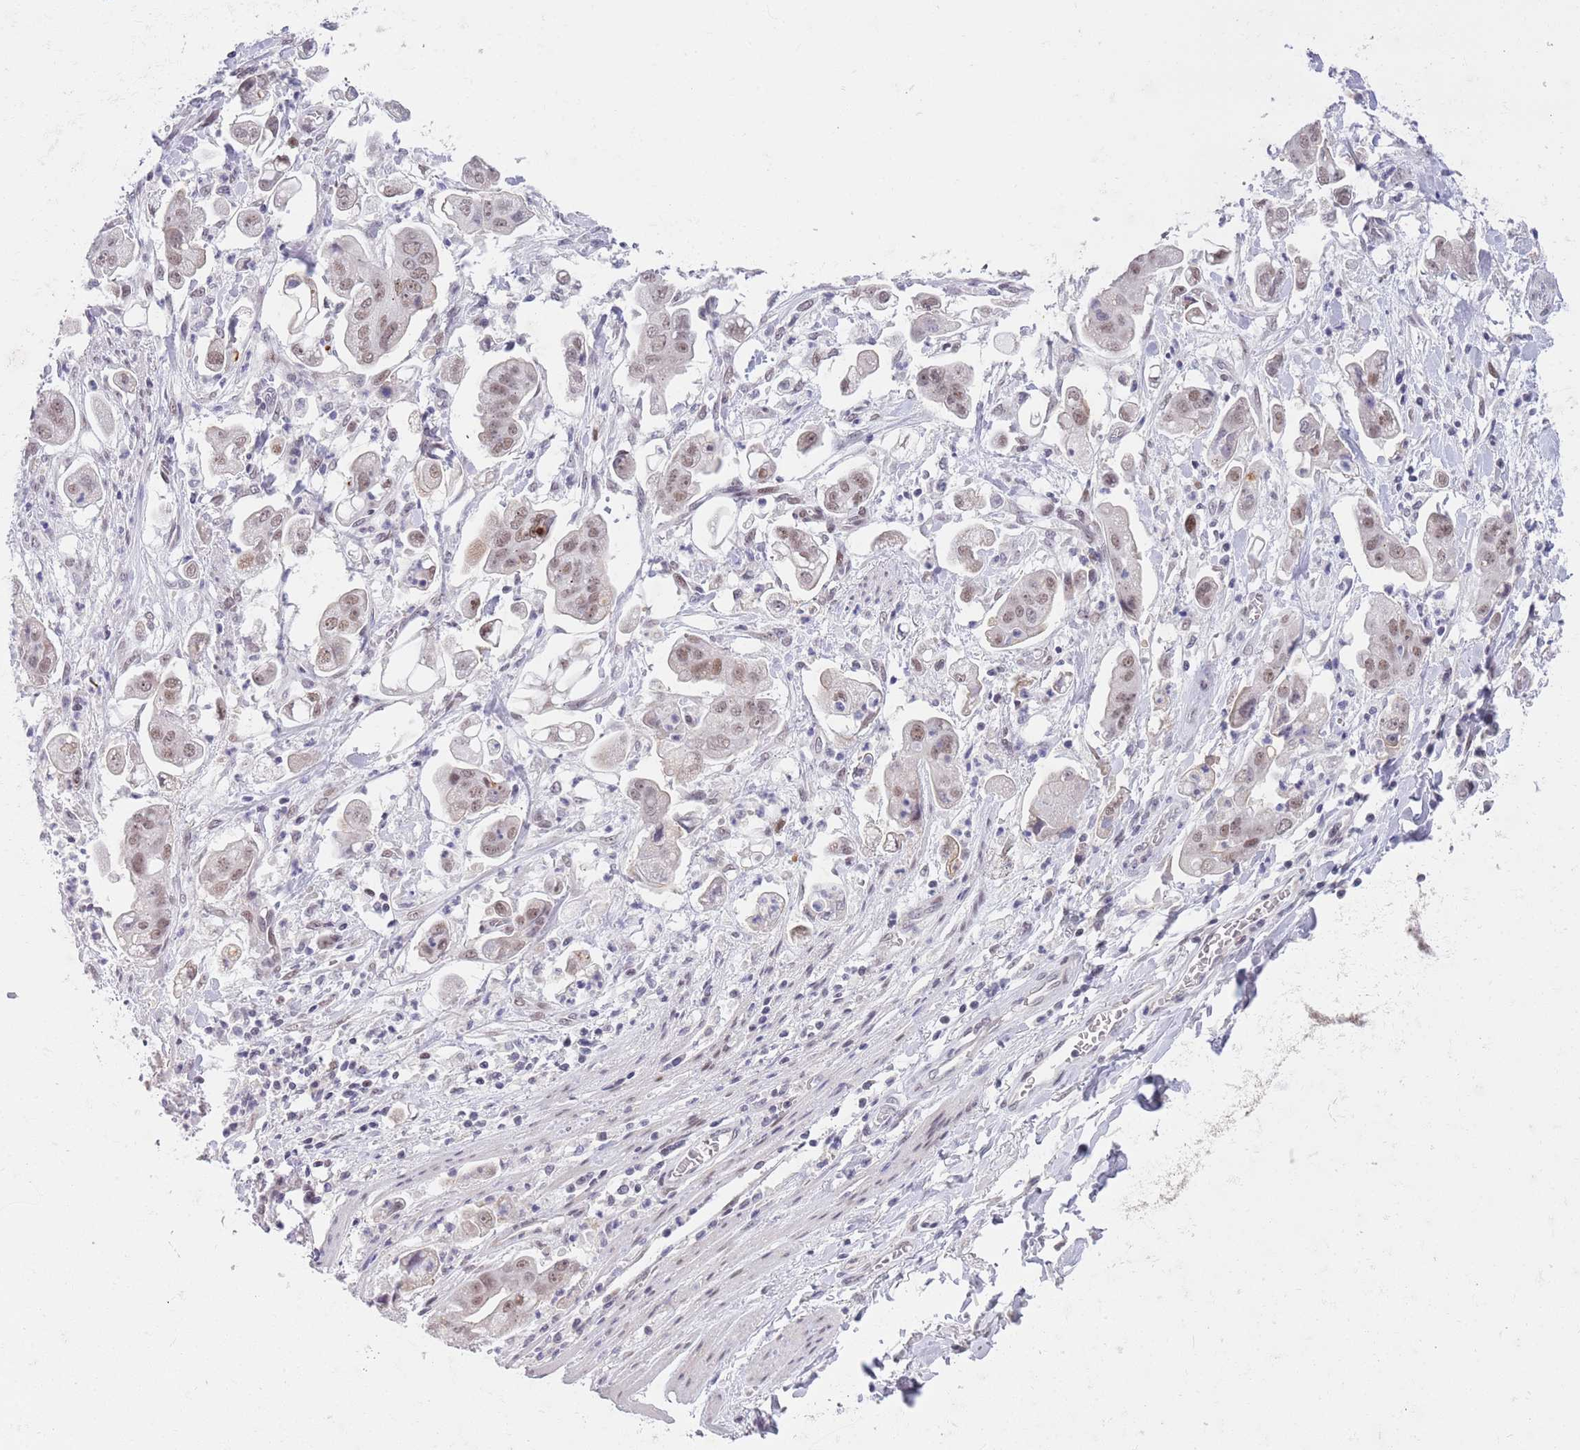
{"staining": {"intensity": "weak", "quantity": ">75%", "location": "nuclear"}, "tissue": "stomach cancer", "cell_type": "Tumor cells", "image_type": "cancer", "snomed": [{"axis": "morphology", "description": "Adenocarcinoma, NOS"}, {"axis": "topography", "description": "Stomach"}], "caption": "Immunohistochemical staining of human adenocarcinoma (stomach) displays low levels of weak nuclear staining in about >75% of tumor cells.", "gene": "RFX1", "patient": {"sex": "male", "age": 62}}